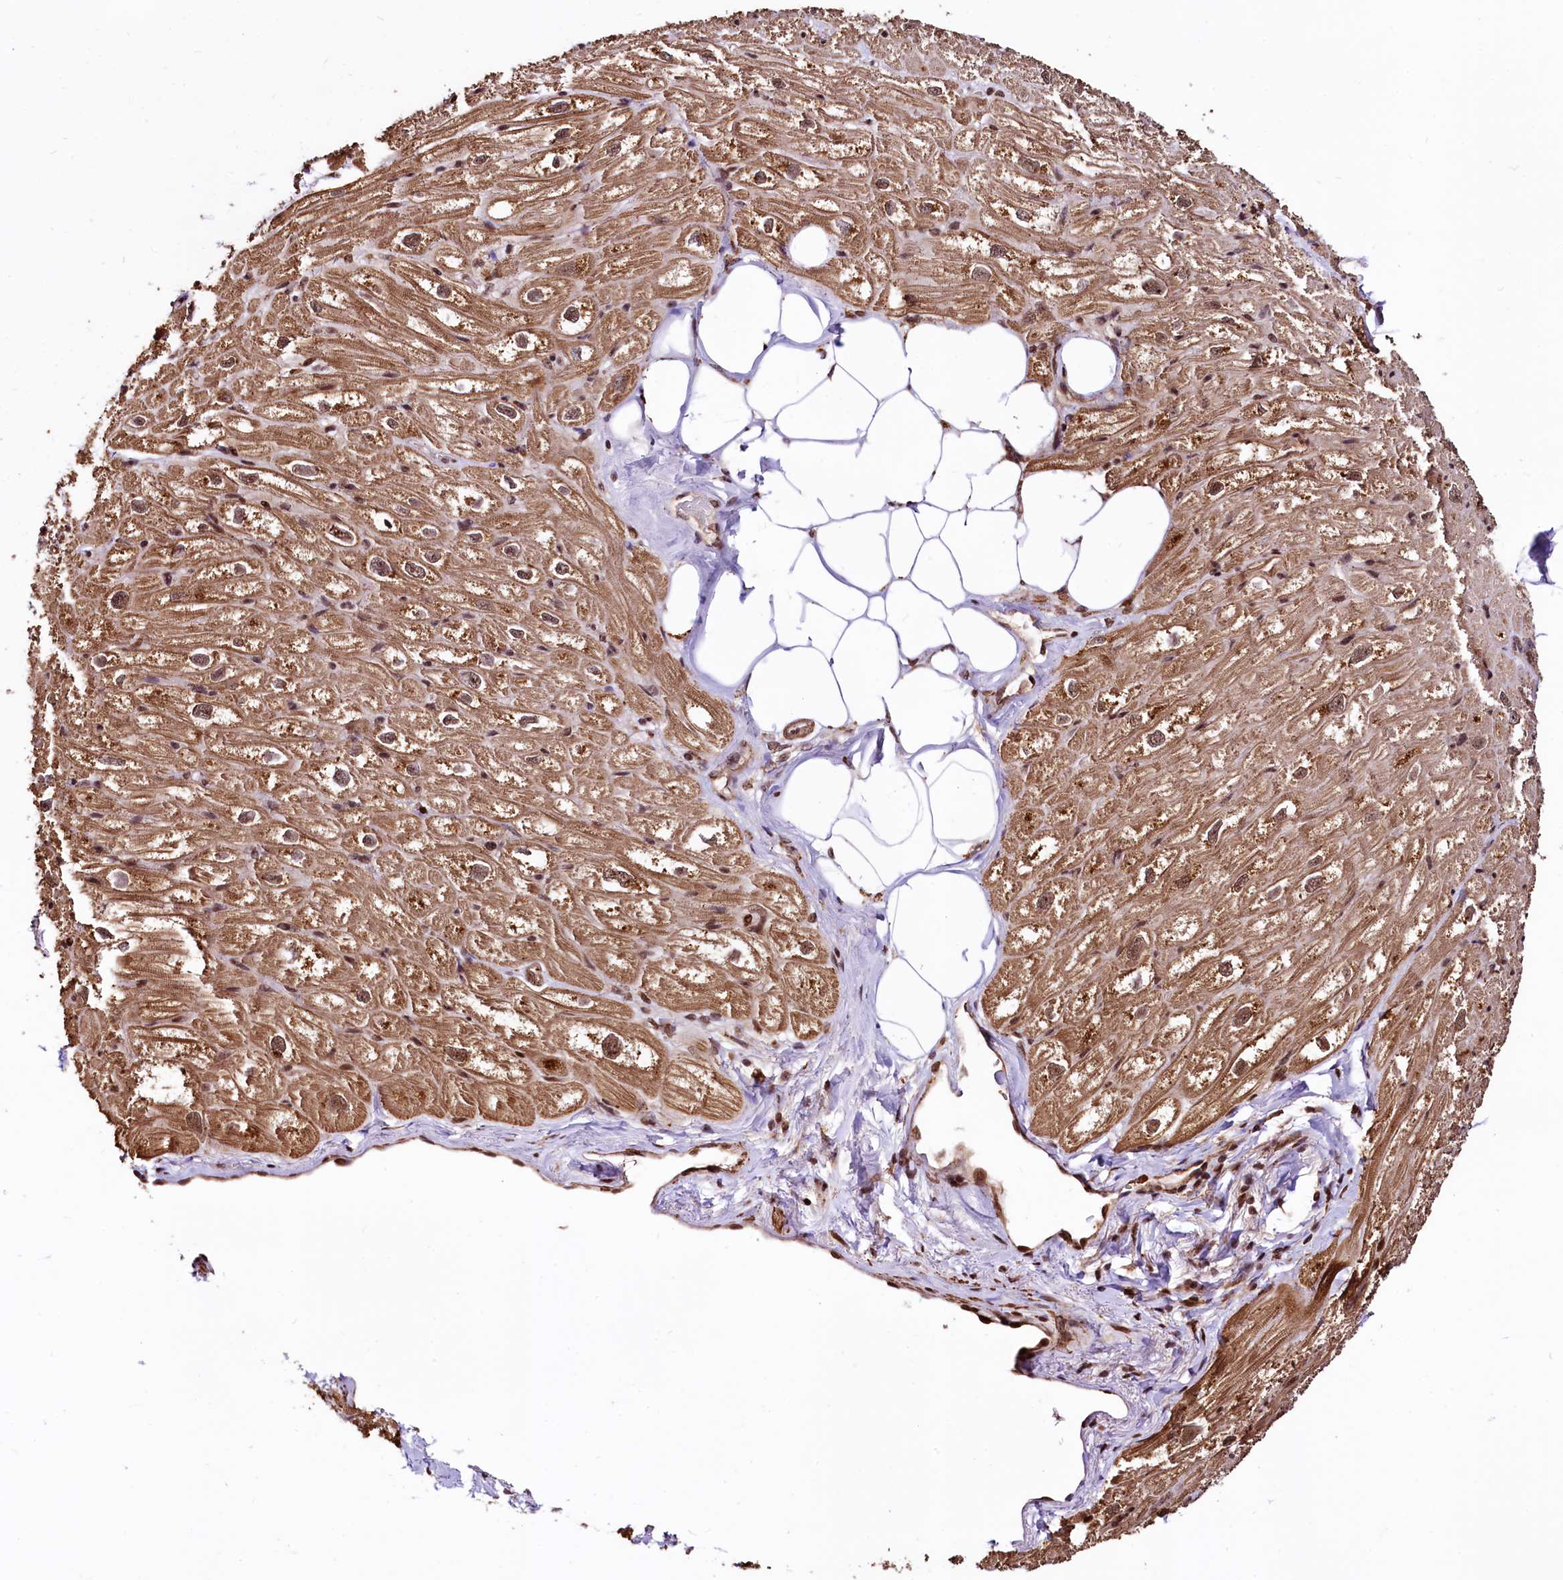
{"staining": {"intensity": "moderate", "quantity": ">75%", "location": "cytoplasmic/membranous,nuclear"}, "tissue": "heart muscle", "cell_type": "Cardiomyocytes", "image_type": "normal", "snomed": [{"axis": "morphology", "description": "Normal tissue, NOS"}, {"axis": "topography", "description": "Heart"}], "caption": "The image shows staining of normal heart muscle, revealing moderate cytoplasmic/membranous,nuclear protein positivity (brown color) within cardiomyocytes. The staining was performed using DAB to visualize the protein expression in brown, while the nuclei were stained in blue with hematoxylin (Magnification: 20x).", "gene": "PDS5B", "patient": {"sex": "male", "age": 50}}